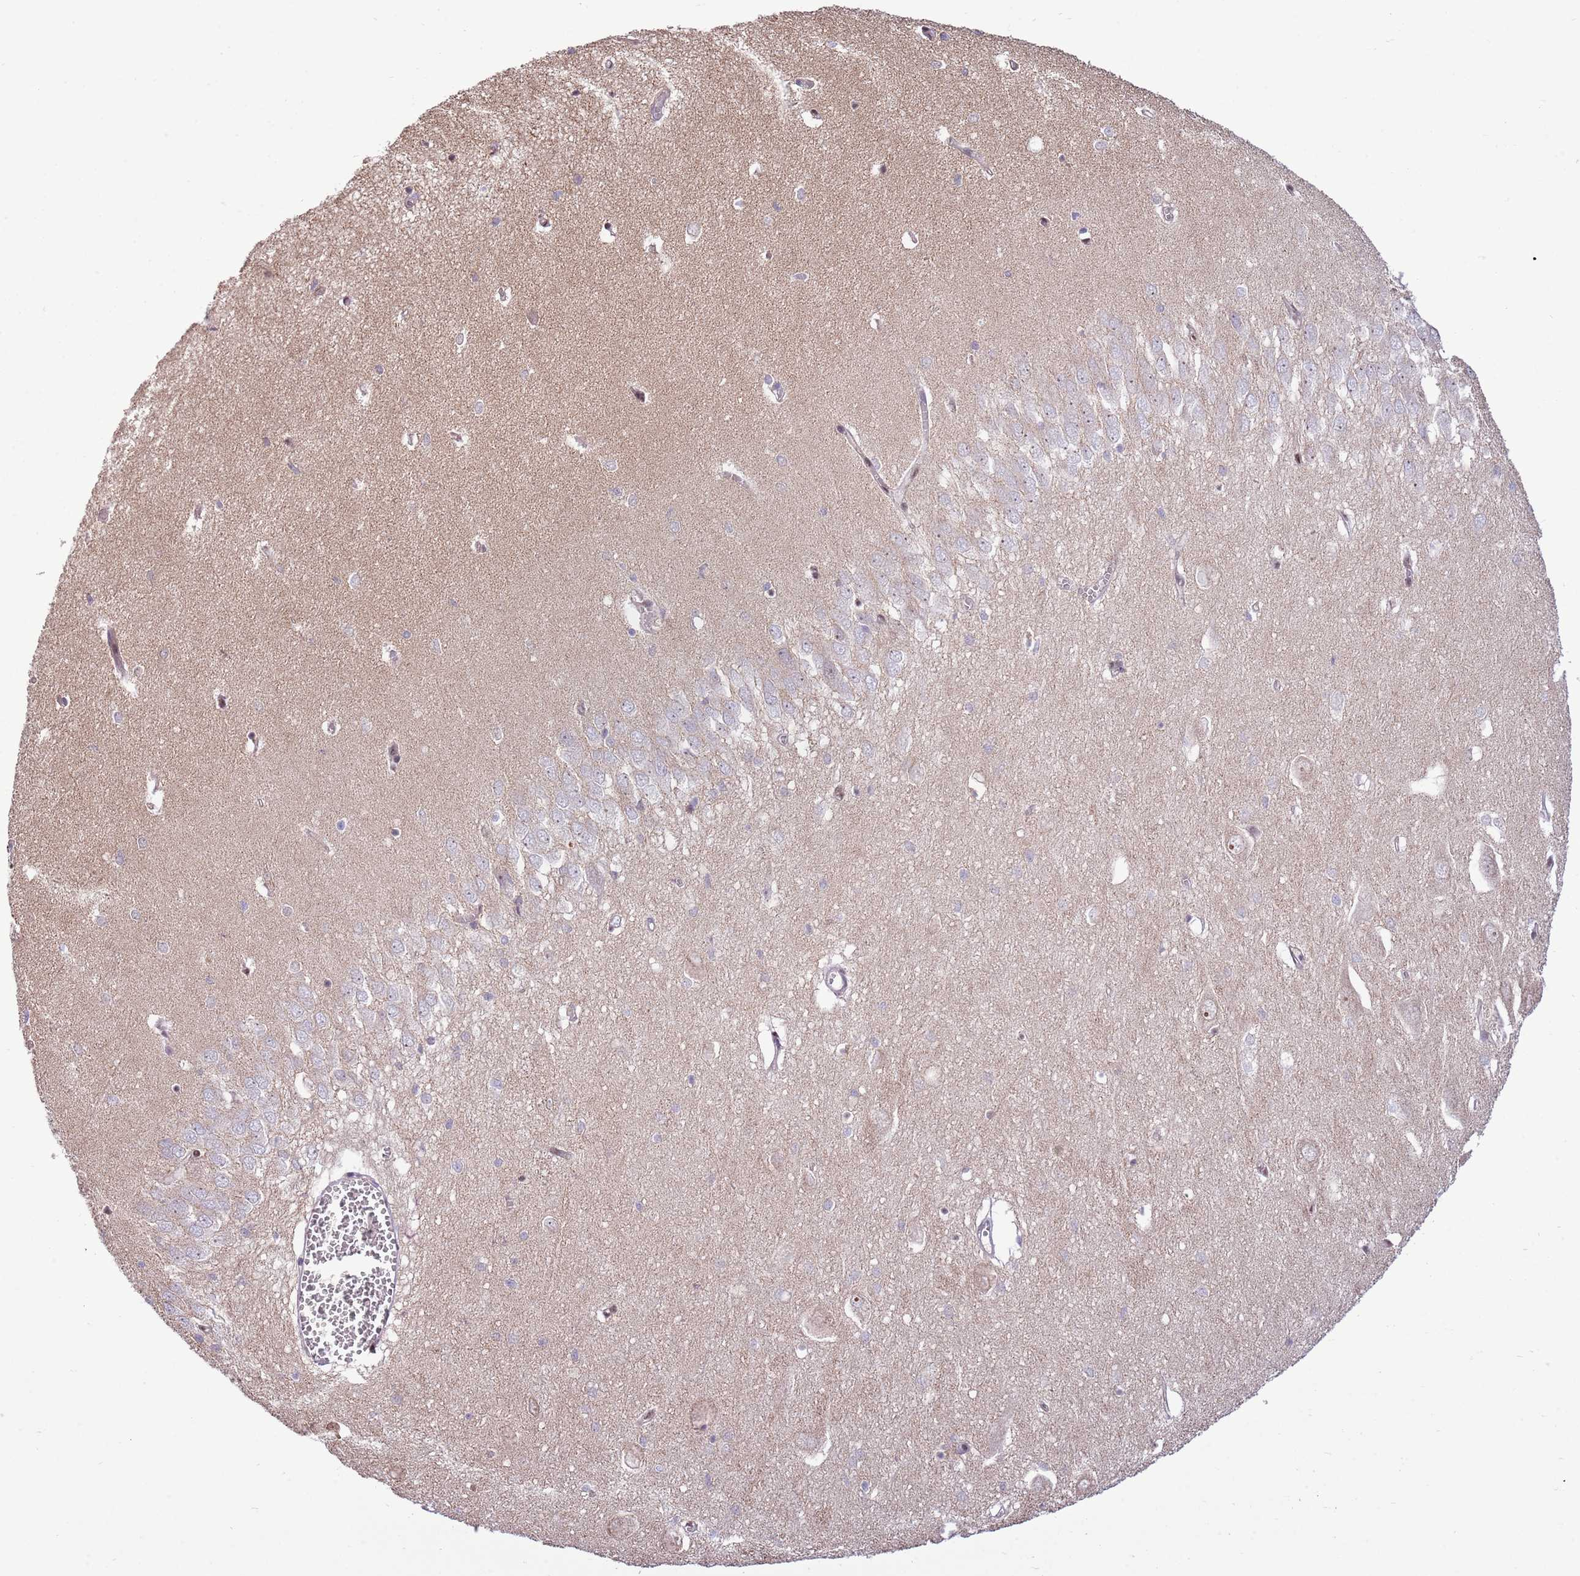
{"staining": {"intensity": "weak", "quantity": "<25%", "location": "cytoplasmic/membranous"}, "tissue": "hippocampus", "cell_type": "Glial cells", "image_type": "normal", "snomed": [{"axis": "morphology", "description": "Normal tissue, NOS"}, {"axis": "topography", "description": "Hippocampus"}], "caption": "A photomicrograph of hippocampus stained for a protein displays no brown staining in glial cells.", "gene": "ARL2BP", "patient": {"sex": "female", "age": 64}}